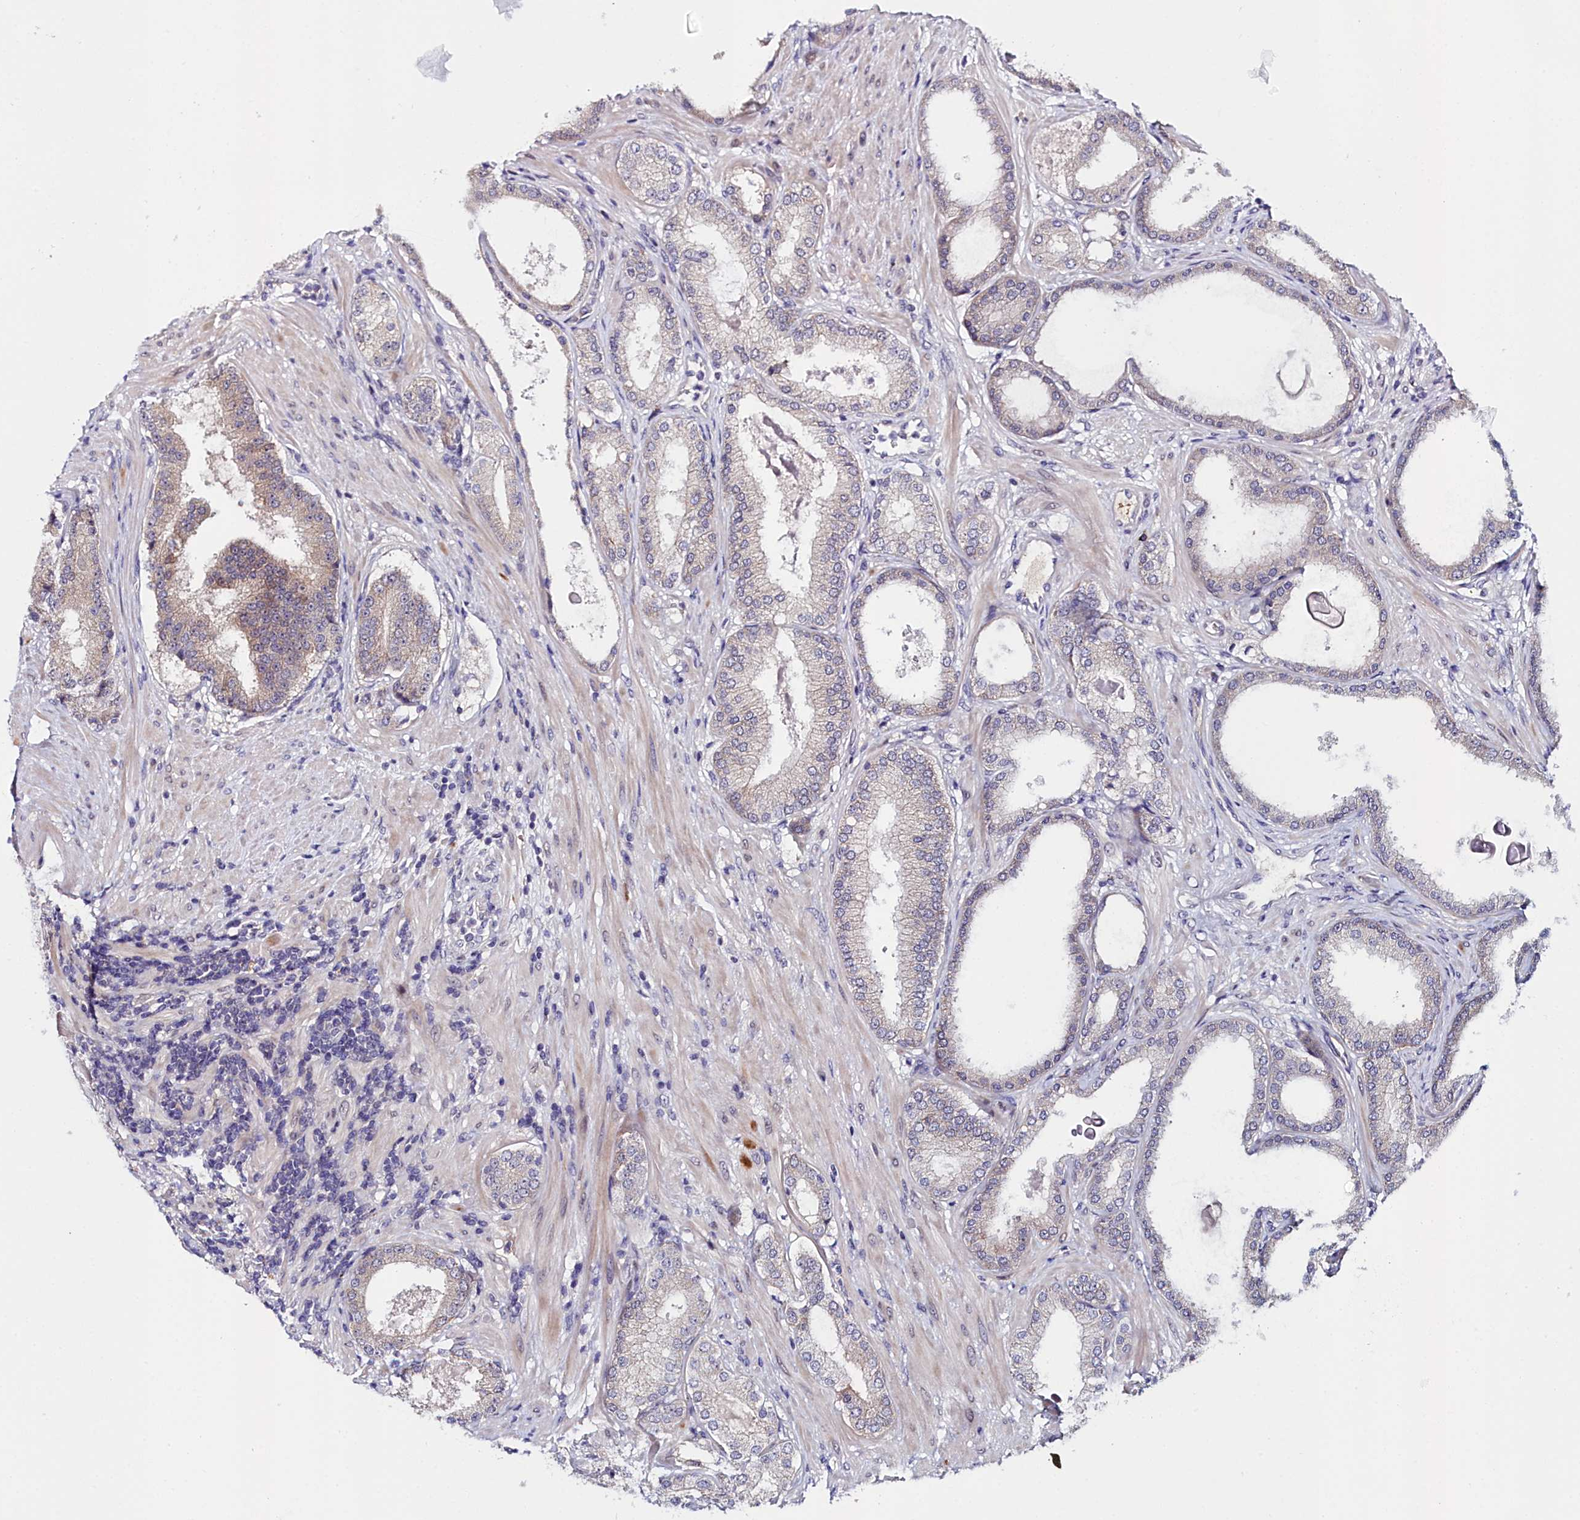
{"staining": {"intensity": "weak", "quantity": "25%-75%", "location": "cytoplasmic/membranous"}, "tissue": "prostate cancer", "cell_type": "Tumor cells", "image_type": "cancer", "snomed": [{"axis": "morphology", "description": "Adenocarcinoma, Low grade"}, {"axis": "topography", "description": "Prostate"}], "caption": "Brown immunohistochemical staining in human prostate cancer demonstrates weak cytoplasmic/membranous positivity in approximately 25%-75% of tumor cells. (DAB (3,3'-diaminobenzidine) IHC with brightfield microscopy, high magnification).", "gene": "KCTD18", "patient": {"sex": "male", "age": 59}}